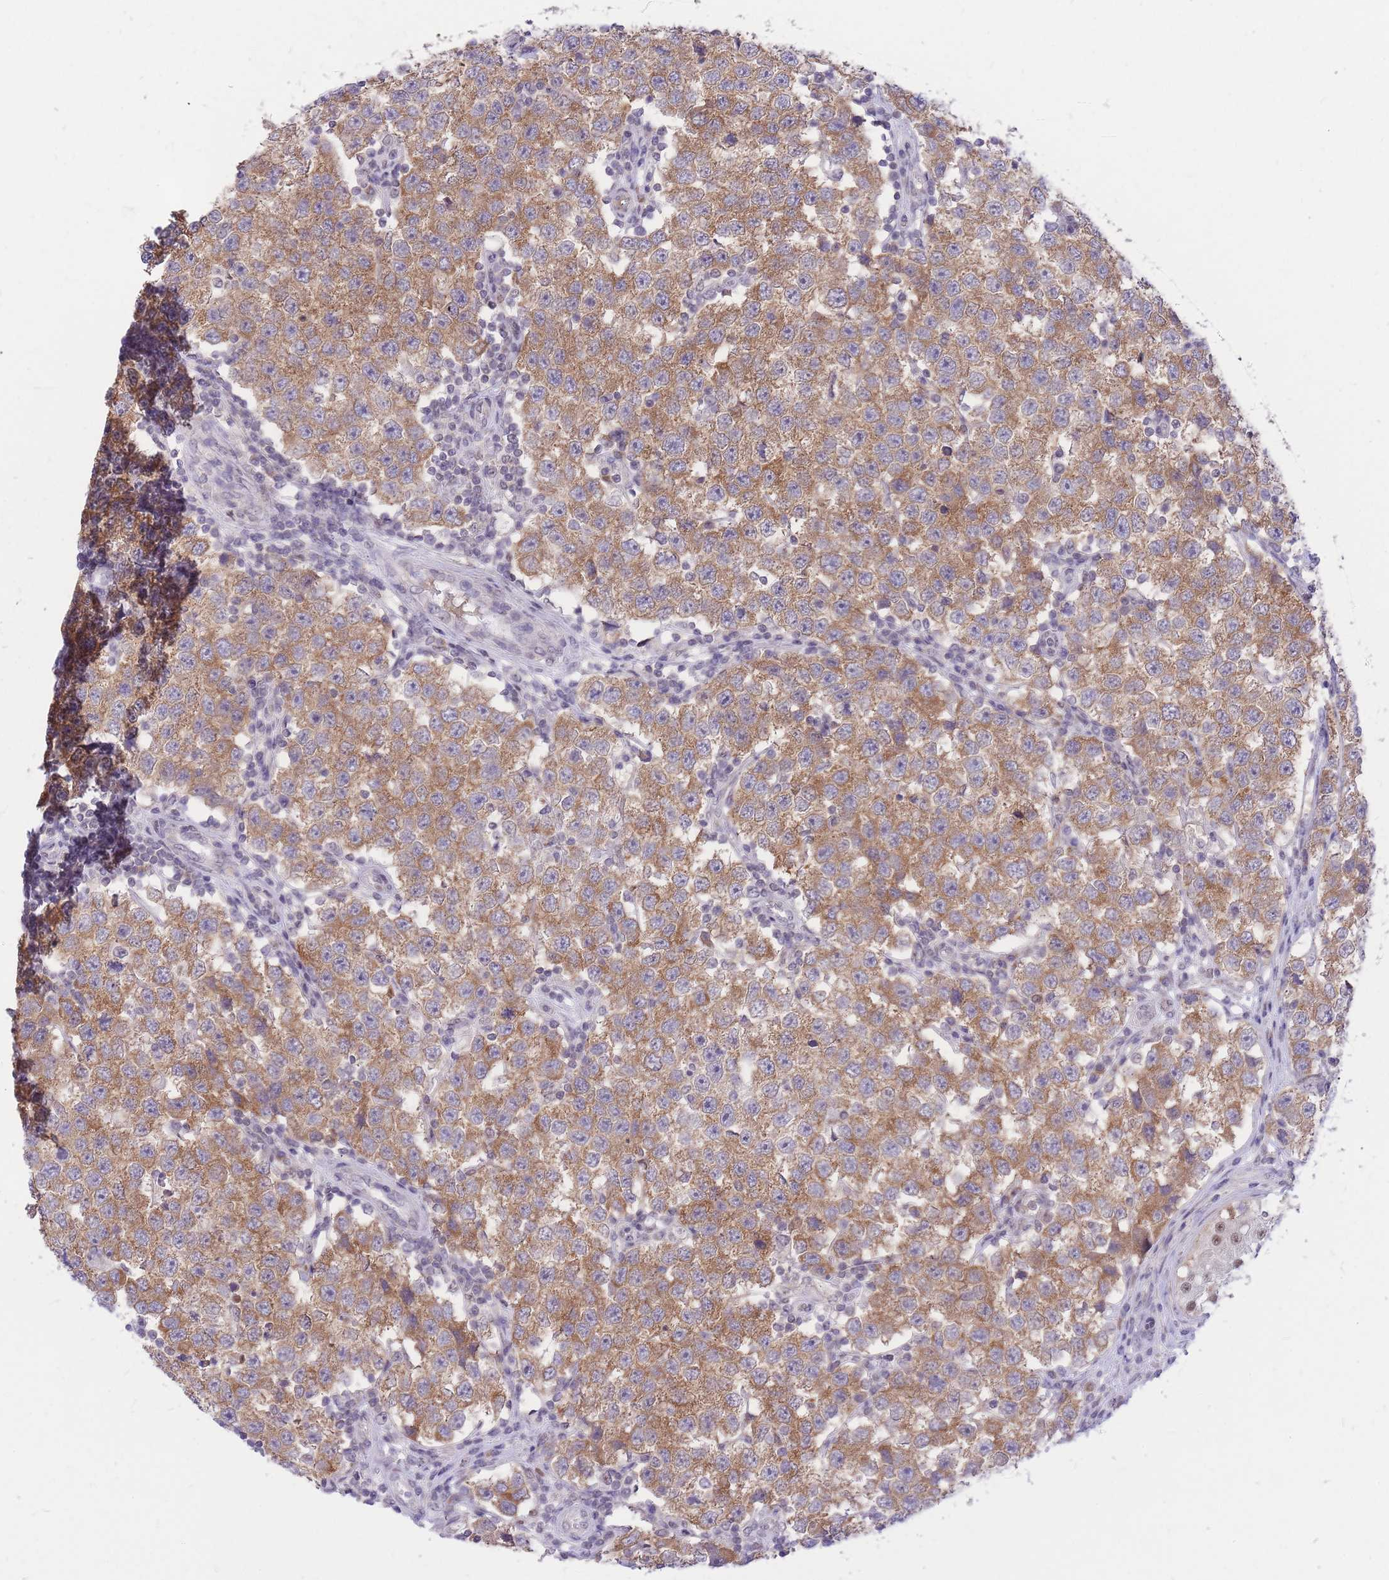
{"staining": {"intensity": "moderate", "quantity": ">75%", "location": "cytoplasmic/membranous"}, "tissue": "testis cancer", "cell_type": "Tumor cells", "image_type": "cancer", "snomed": [{"axis": "morphology", "description": "Seminoma, NOS"}, {"axis": "topography", "description": "Testis"}], "caption": "This micrograph exhibits immunohistochemistry (IHC) staining of human seminoma (testis), with medium moderate cytoplasmic/membranous expression in about >75% of tumor cells.", "gene": "MINDY2", "patient": {"sex": "male", "age": 34}}